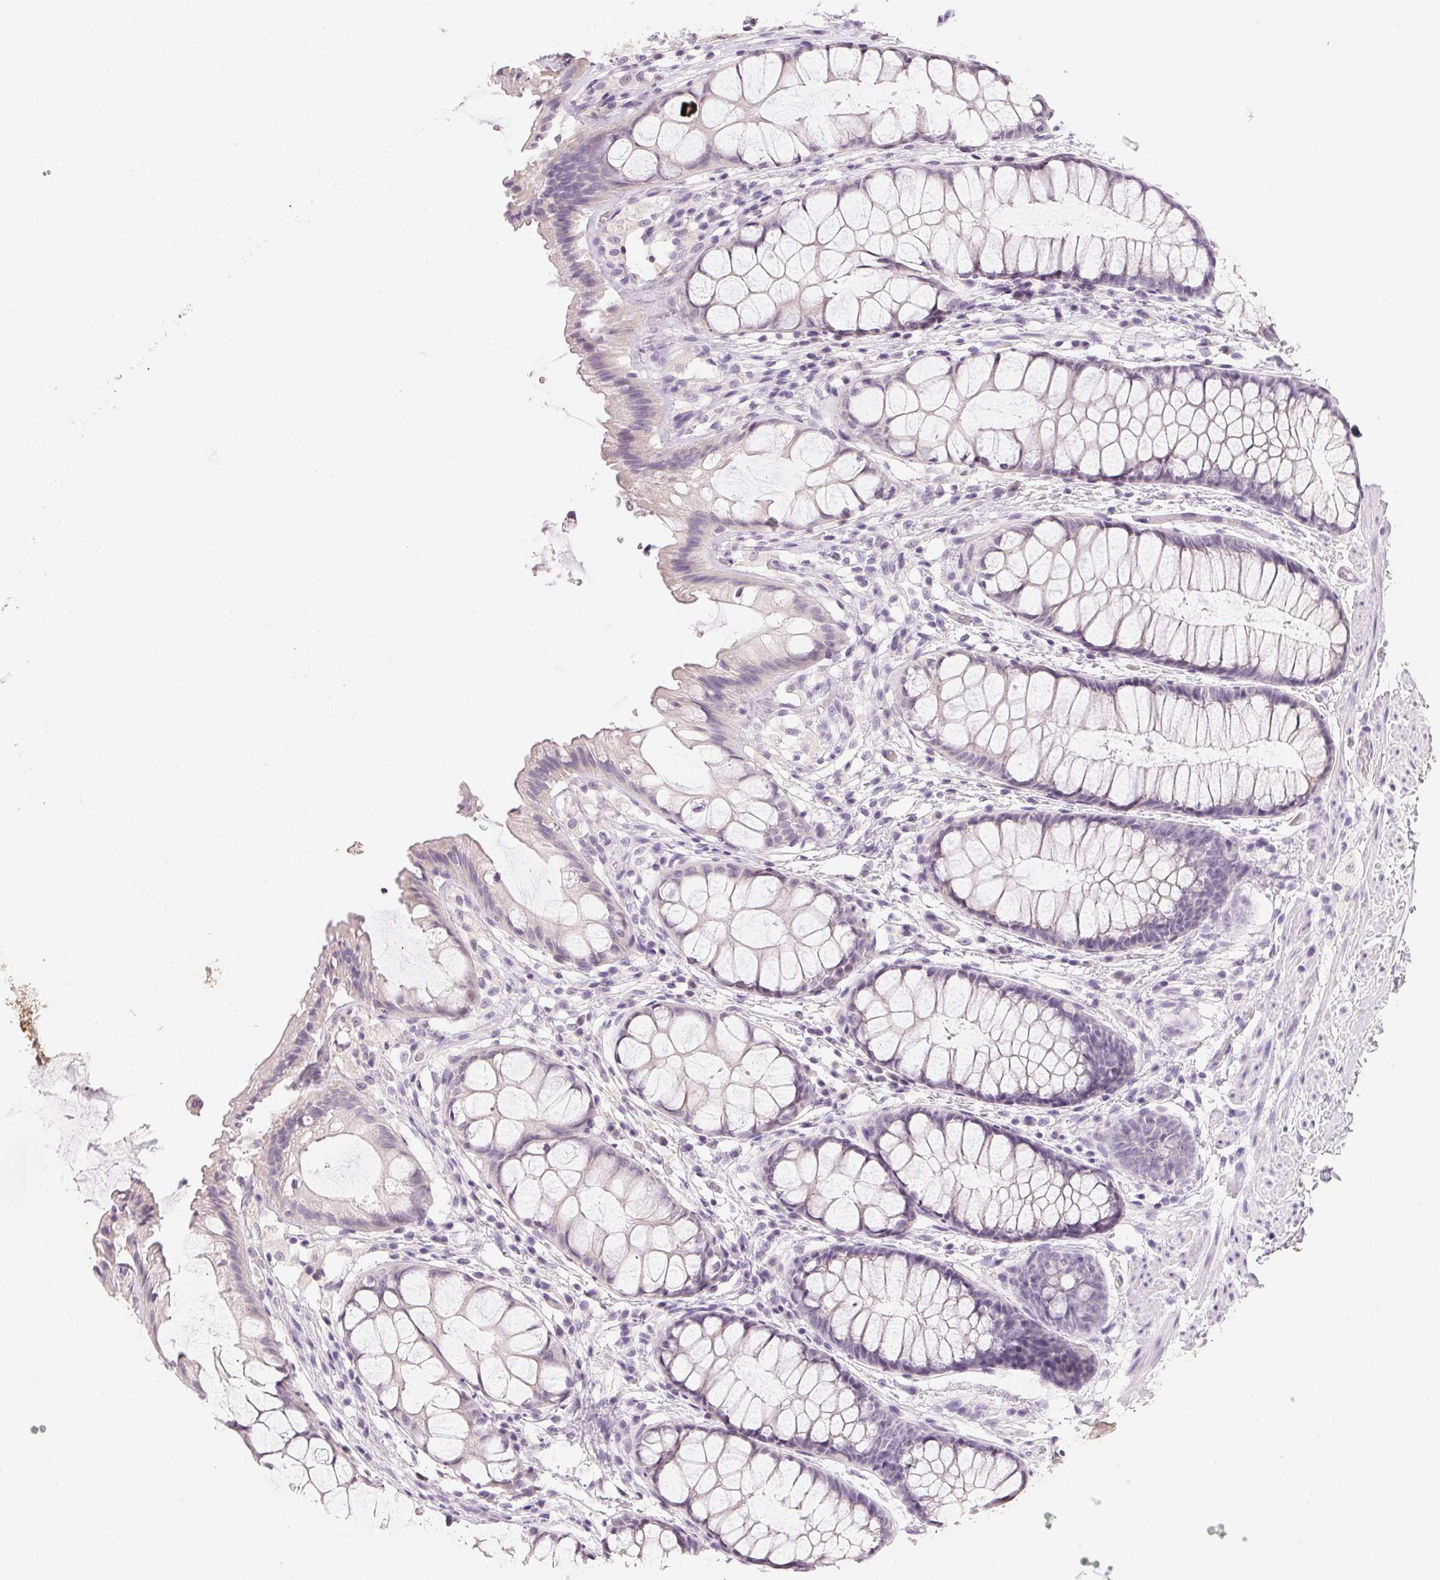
{"staining": {"intensity": "negative", "quantity": "none", "location": "none"}, "tissue": "rectum", "cell_type": "Glandular cells", "image_type": "normal", "snomed": [{"axis": "morphology", "description": "Normal tissue, NOS"}, {"axis": "topography", "description": "Rectum"}], "caption": "Immunohistochemistry histopathology image of normal human rectum stained for a protein (brown), which exhibits no expression in glandular cells.", "gene": "MIOX", "patient": {"sex": "female", "age": 62}}